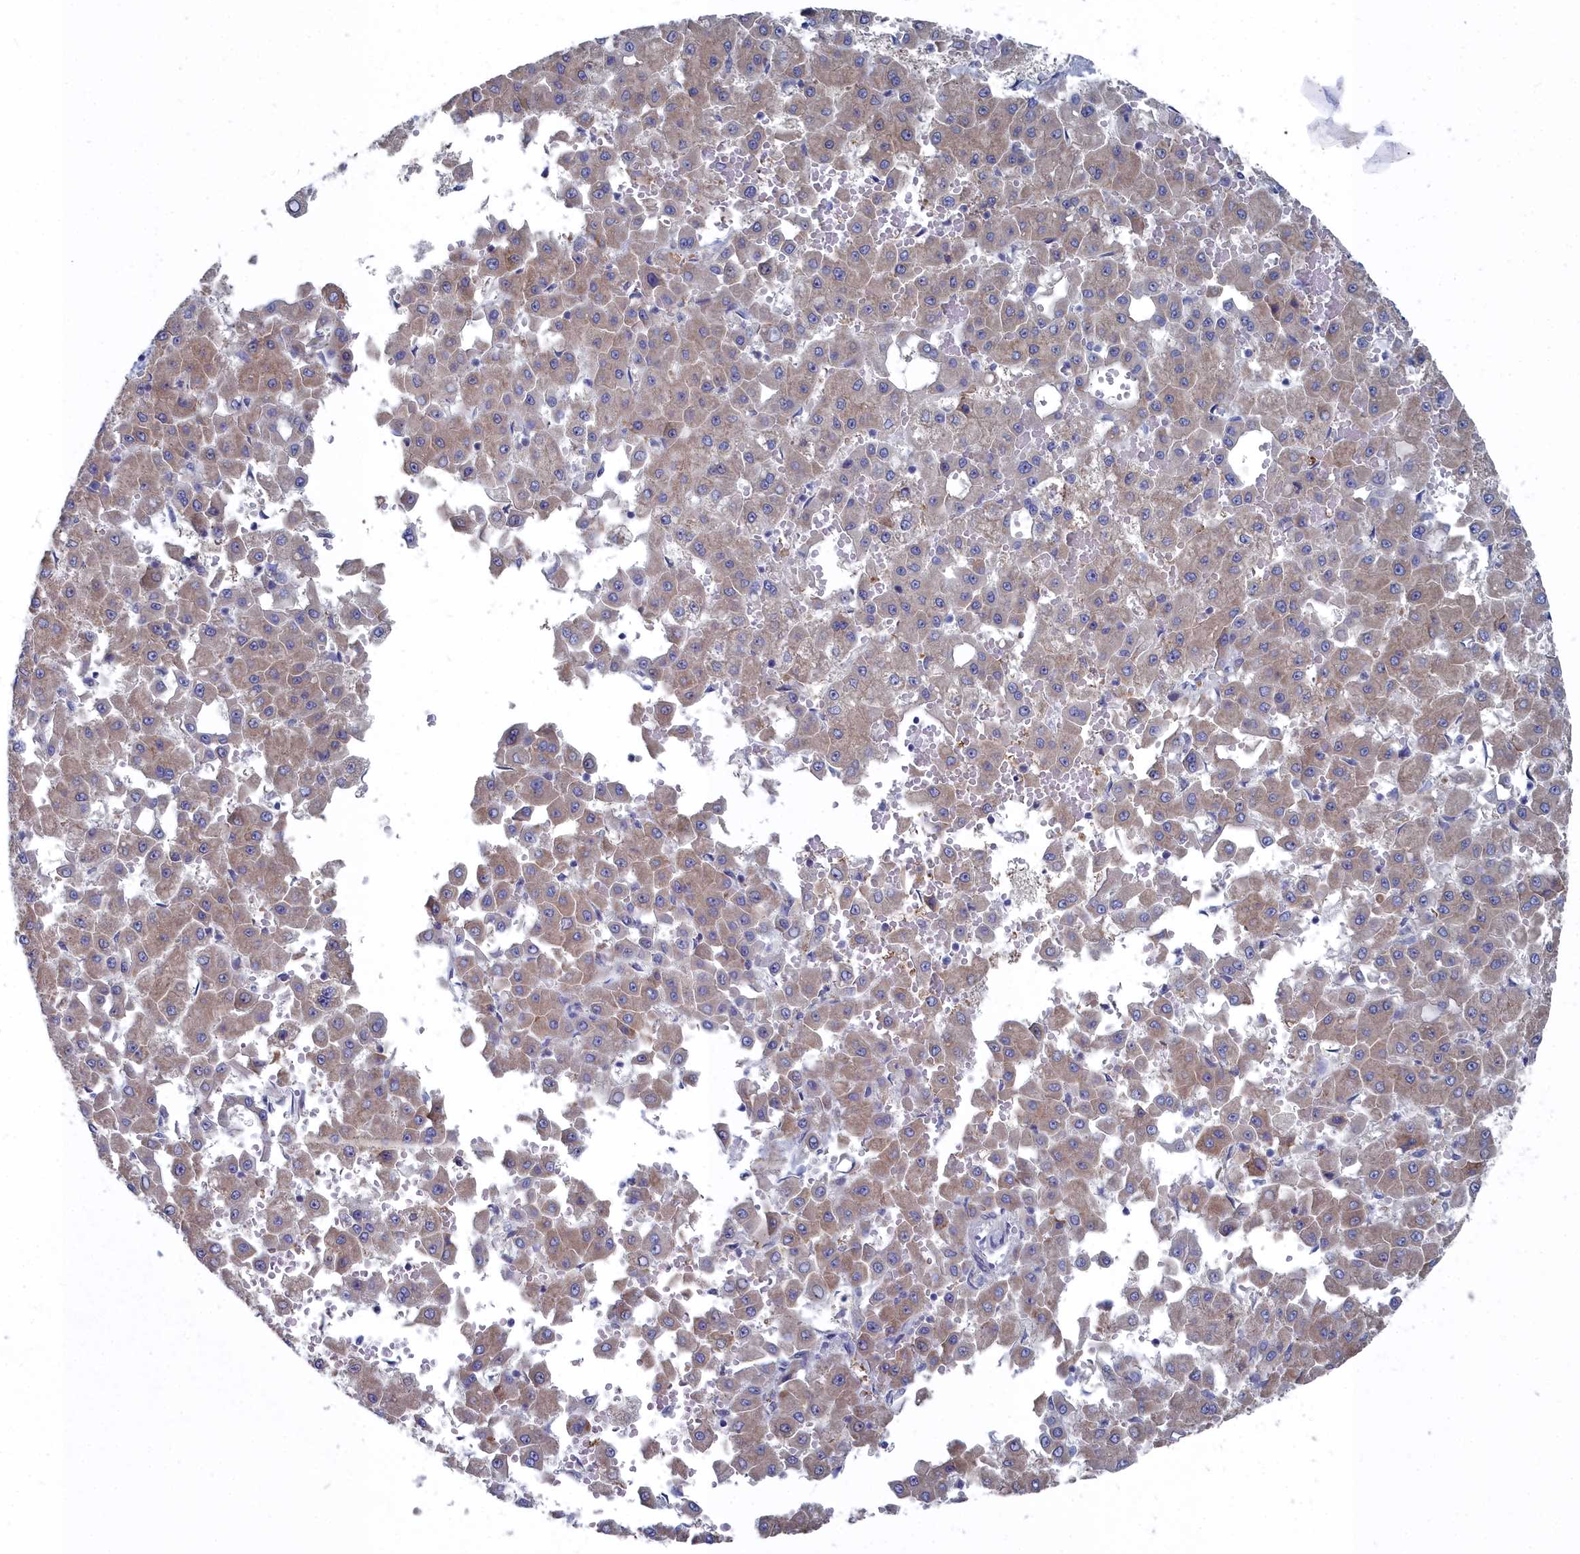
{"staining": {"intensity": "weak", "quantity": ">75%", "location": "cytoplasmic/membranous"}, "tissue": "liver cancer", "cell_type": "Tumor cells", "image_type": "cancer", "snomed": [{"axis": "morphology", "description": "Carcinoma, Hepatocellular, NOS"}, {"axis": "topography", "description": "Liver"}], "caption": "Brown immunohistochemical staining in liver cancer exhibits weak cytoplasmic/membranous positivity in about >75% of tumor cells.", "gene": "CCDC149", "patient": {"sex": "male", "age": 47}}